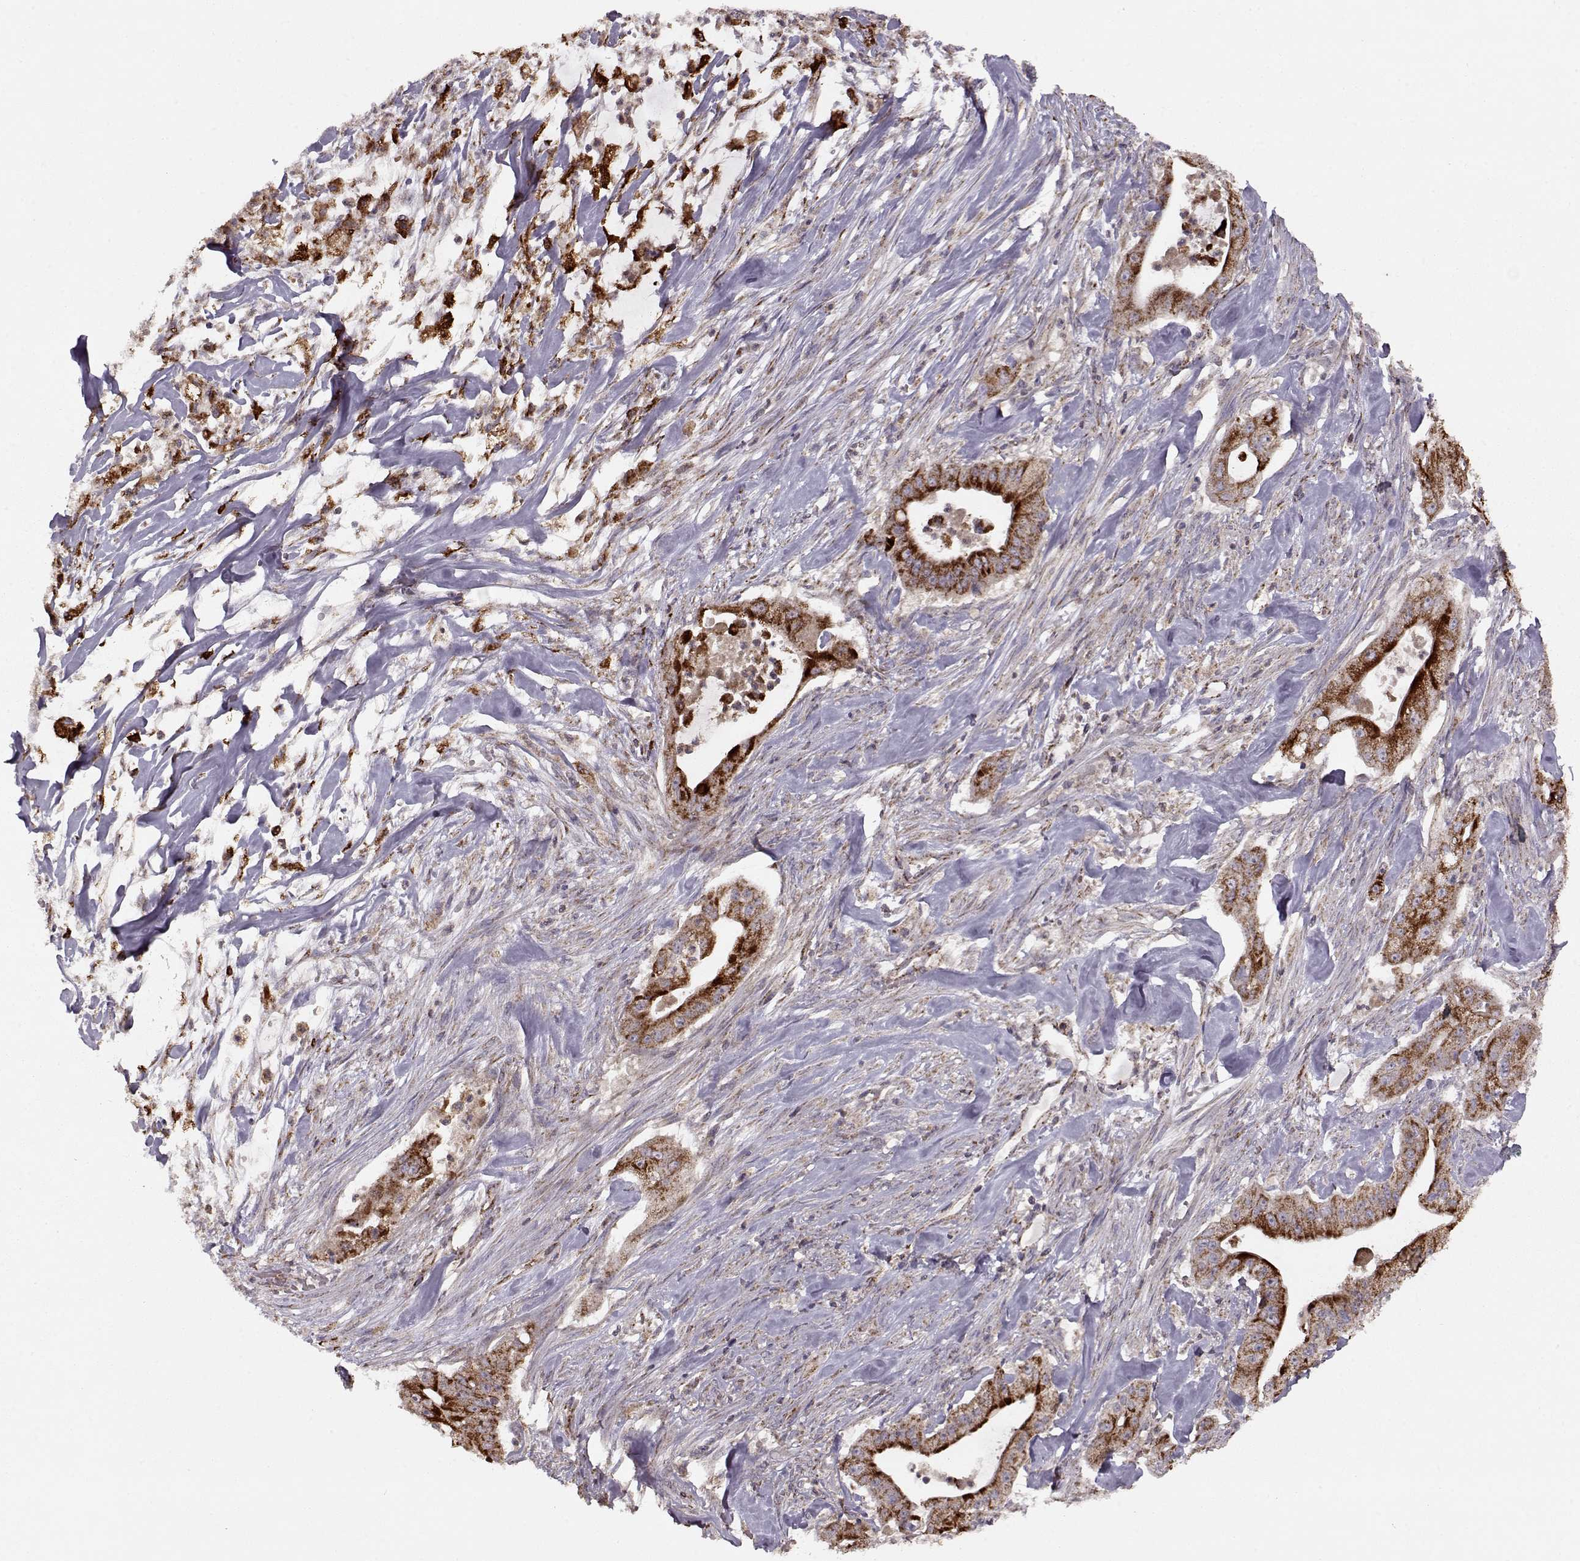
{"staining": {"intensity": "strong", "quantity": ">75%", "location": "cytoplasmic/membranous"}, "tissue": "pancreatic cancer", "cell_type": "Tumor cells", "image_type": "cancer", "snomed": [{"axis": "morphology", "description": "Normal tissue, NOS"}, {"axis": "morphology", "description": "Inflammation, NOS"}, {"axis": "morphology", "description": "Adenocarcinoma, NOS"}, {"axis": "topography", "description": "Pancreas"}], "caption": "A photomicrograph of human adenocarcinoma (pancreatic) stained for a protein exhibits strong cytoplasmic/membranous brown staining in tumor cells. Ihc stains the protein in brown and the nuclei are stained blue.", "gene": "CMTM3", "patient": {"sex": "male", "age": 57}}